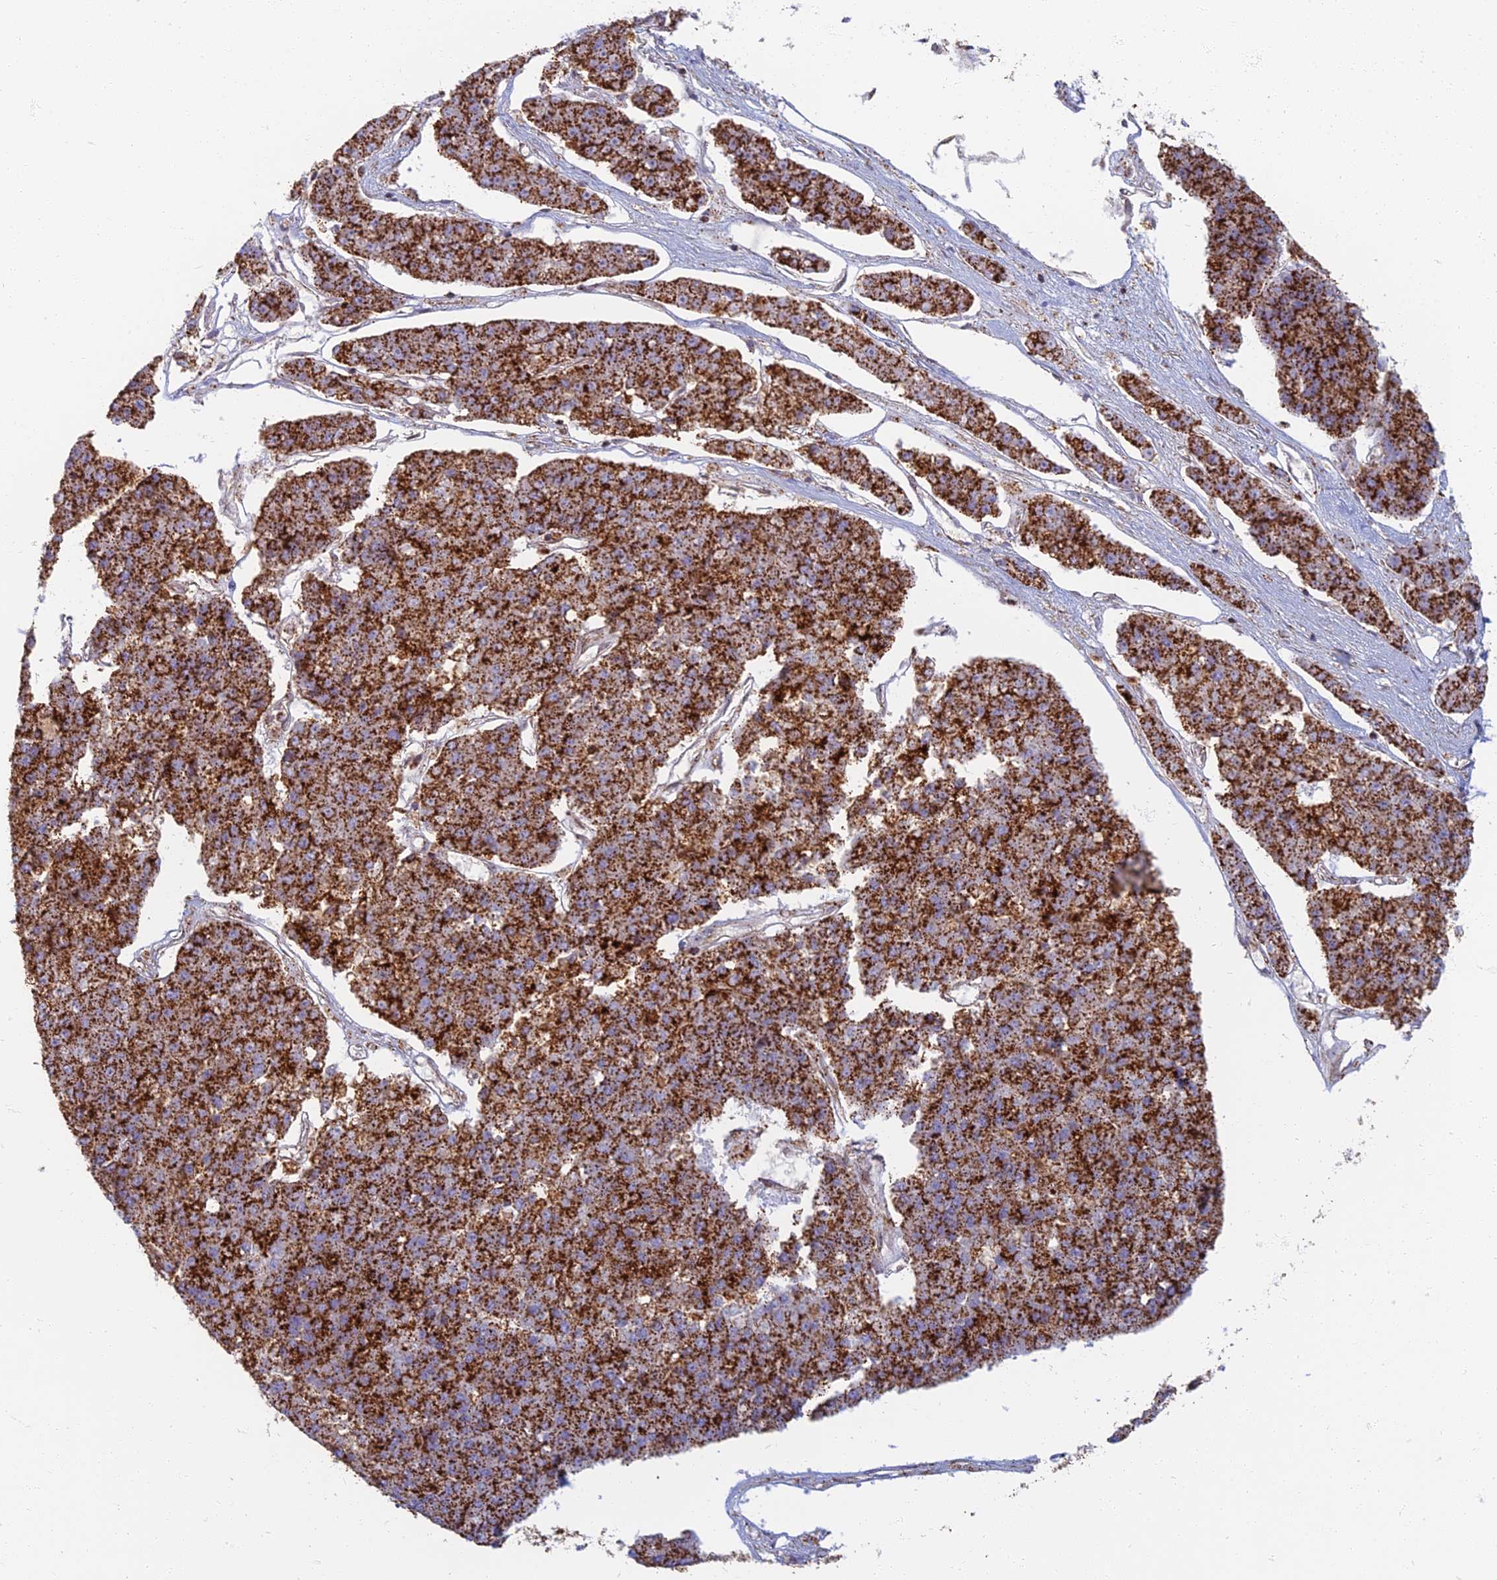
{"staining": {"intensity": "strong", "quantity": ">75%", "location": "cytoplasmic/membranous"}, "tissue": "pancreatic cancer", "cell_type": "Tumor cells", "image_type": "cancer", "snomed": [{"axis": "morphology", "description": "Adenocarcinoma, NOS"}, {"axis": "topography", "description": "Pancreas"}], "caption": "Protein staining of pancreatic cancer (adenocarcinoma) tissue shows strong cytoplasmic/membranous expression in approximately >75% of tumor cells.", "gene": "CHMP4B", "patient": {"sex": "male", "age": 50}}